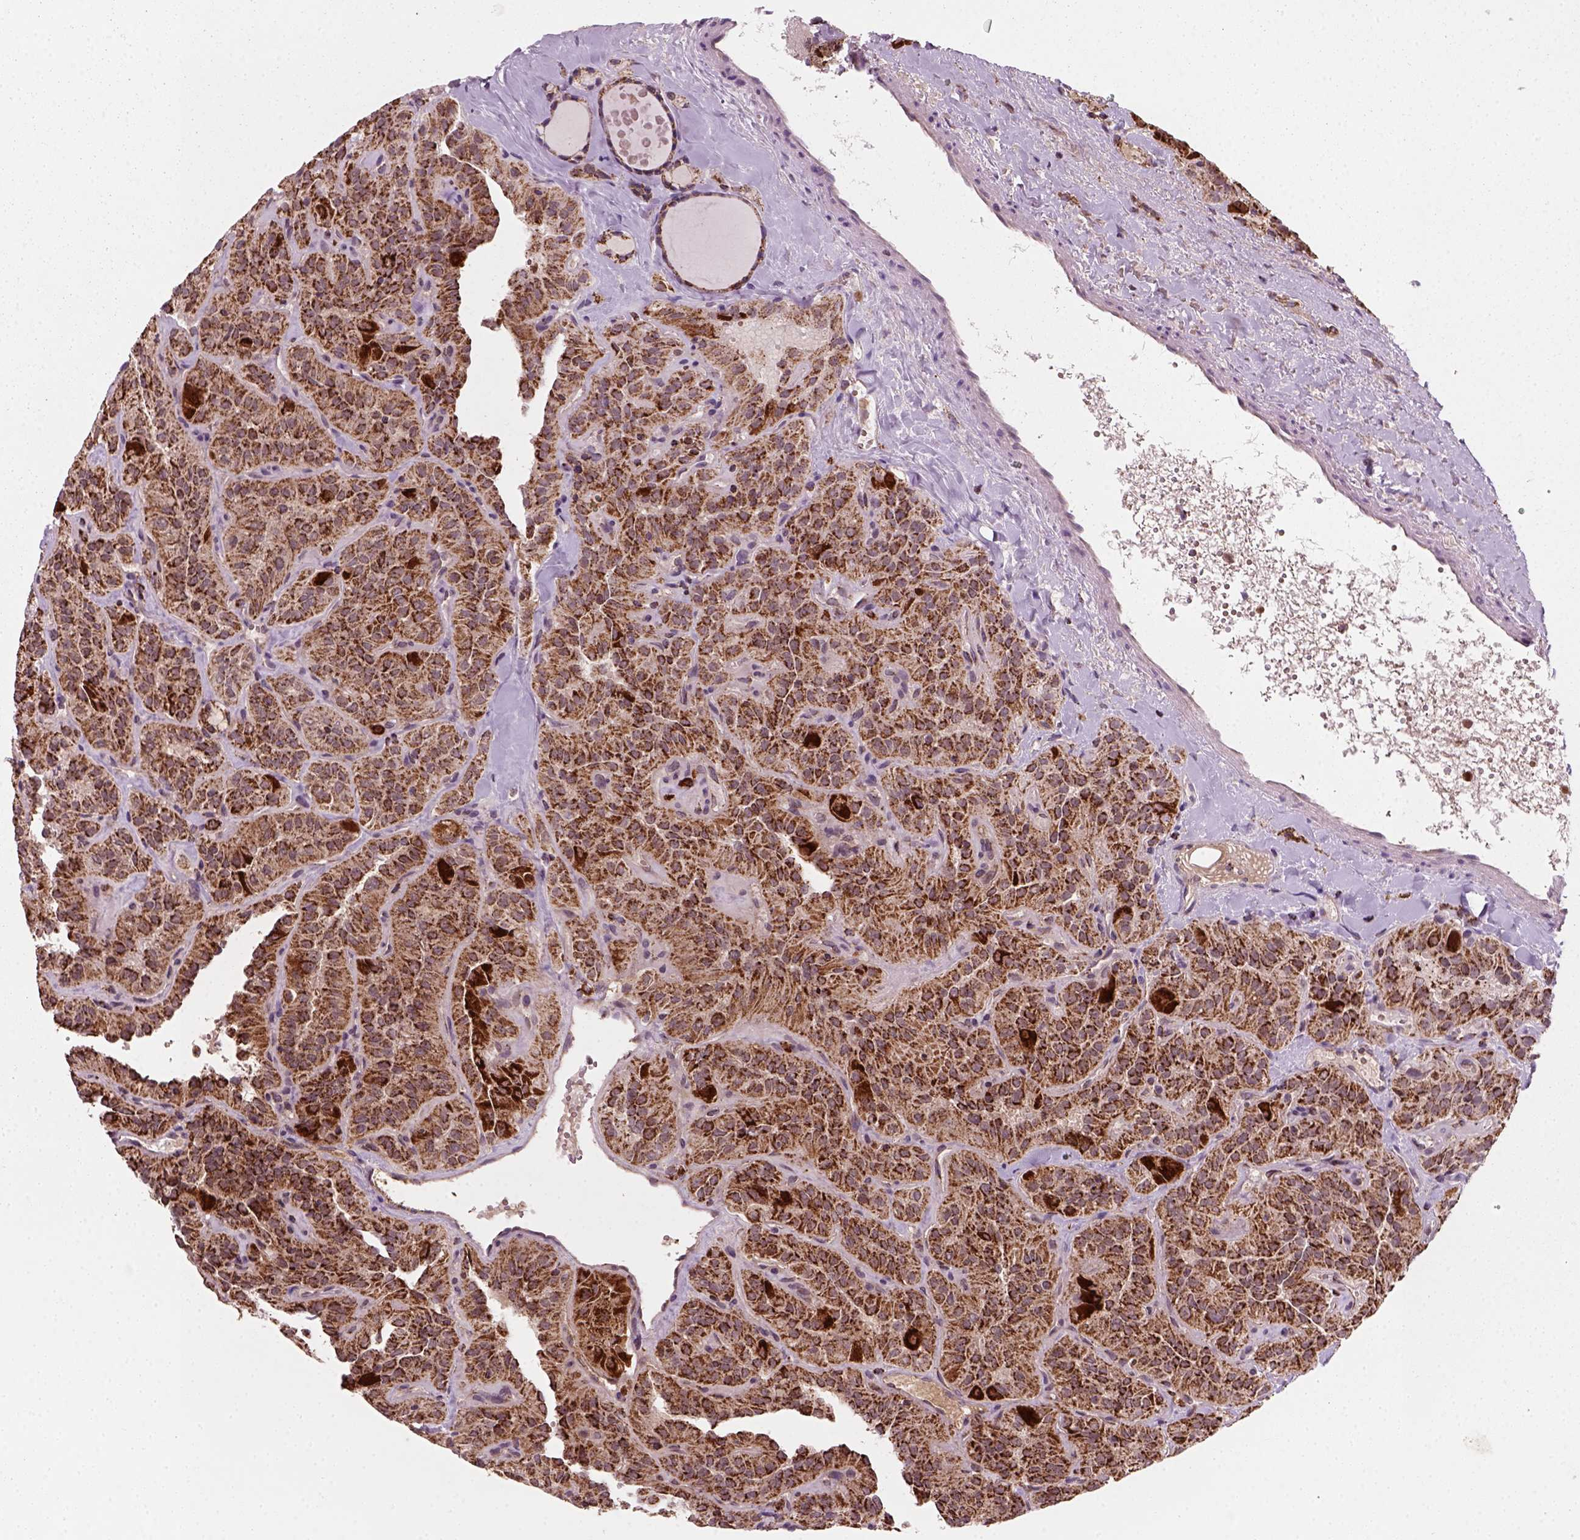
{"staining": {"intensity": "strong", "quantity": ">75%", "location": "cytoplasmic/membranous"}, "tissue": "thyroid cancer", "cell_type": "Tumor cells", "image_type": "cancer", "snomed": [{"axis": "morphology", "description": "Papillary adenocarcinoma, NOS"}, {"axis": "topography", "description": "Thyroid gland"}], "caption": "An image showing strong cytoplasmic/membranous positivity in approximately >75% of tumor cells in papillary adenocarcinoma (thyroid), as visualized by brown immunohistochemical staining.", "gene": "NUDT16L1", "patient": {"sex": "female", "age": 45}}